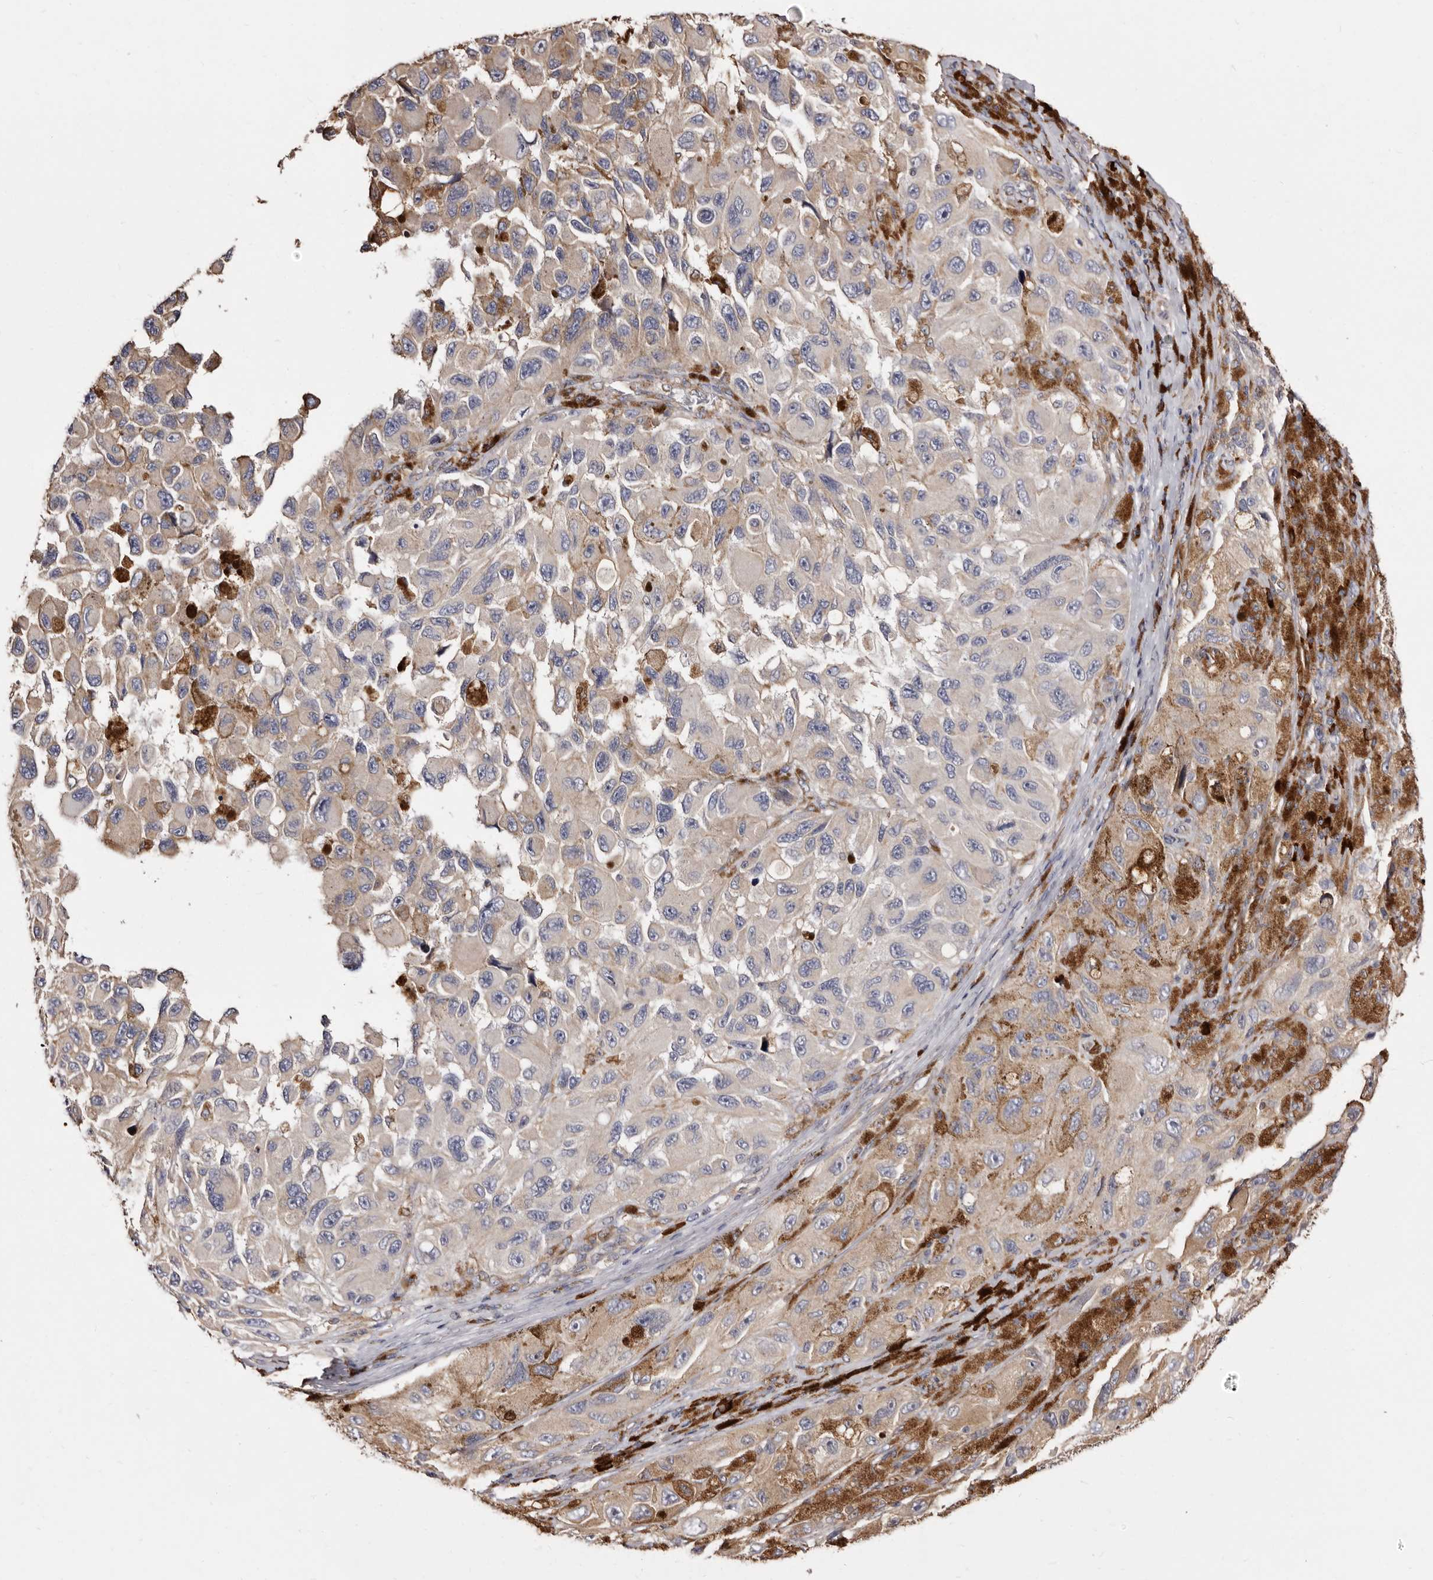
{"staining": {"intensity": "moderate", "quantity": "25%-75%", "location": "cytoplasmic/membranous"}, "tissue": "melanoma", "cell_type": "Tumor cells", "image_type": "cancer", "snomed": [{"axis": "morphology", "description": "Malignant melanoma, NOS"}, {"axis": "topography", "description": "Skin"}], "caption": "Immunohistochemical staining of melanoma displays moderate cytoplasmic/membranous protein expression in about 25%-75% of tumor cells.", "gene": "ACBD6", "patient": {"sex": "female", "age": 73}}